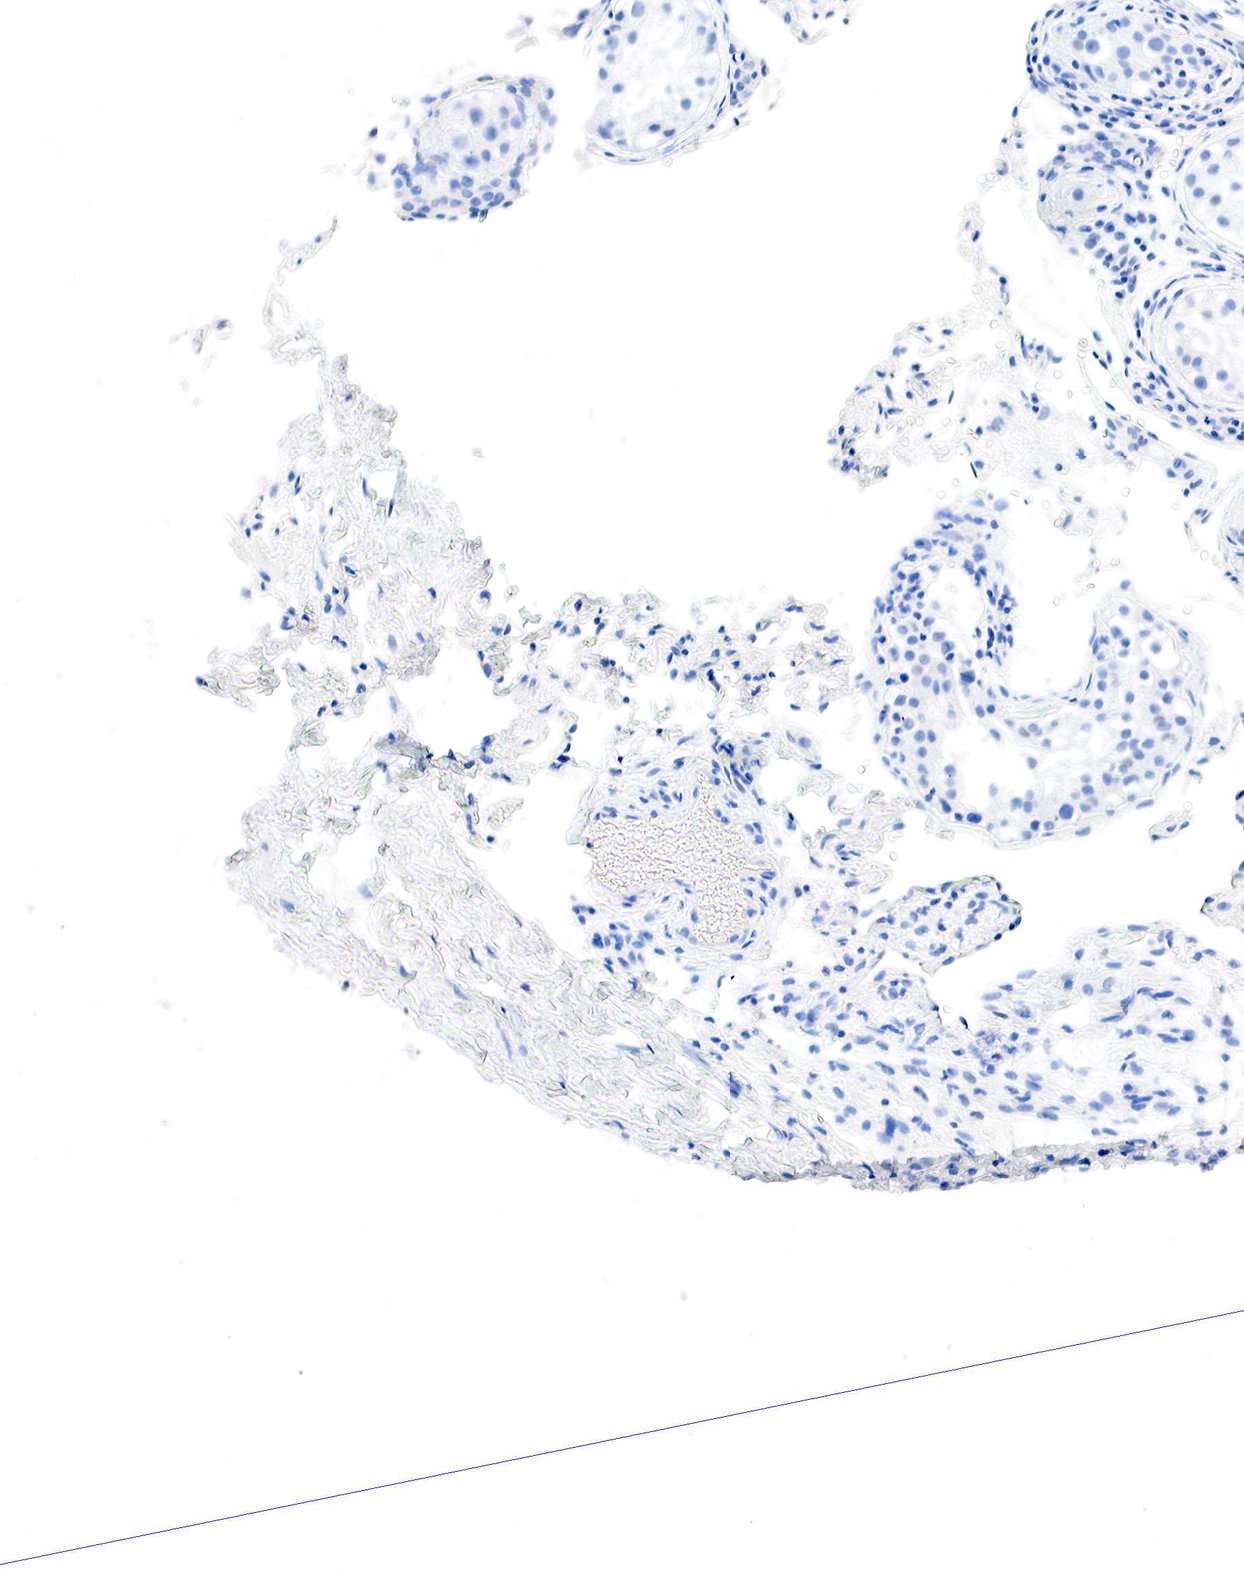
{"staining": {"intensity": "negative", "quantity": "none", "location": "none"}, "tissue": "testis", "cell_type": "Cells in seminiferous ducts", "image_type": "normal", "snomed": [{"axis": "morphology", "description": "Normal tissue, NOS"}, {"axis": "topography", "description": "Testis"}], "caption": "Photomicrograph shows no significant protein positivity in cells in seminiferous ducts of benign testis. (DAB (3,3'-diaminobenzidine) IHC, high magnification).", "gene": "SST", "patient": {"sex": "male", "age": 24}}